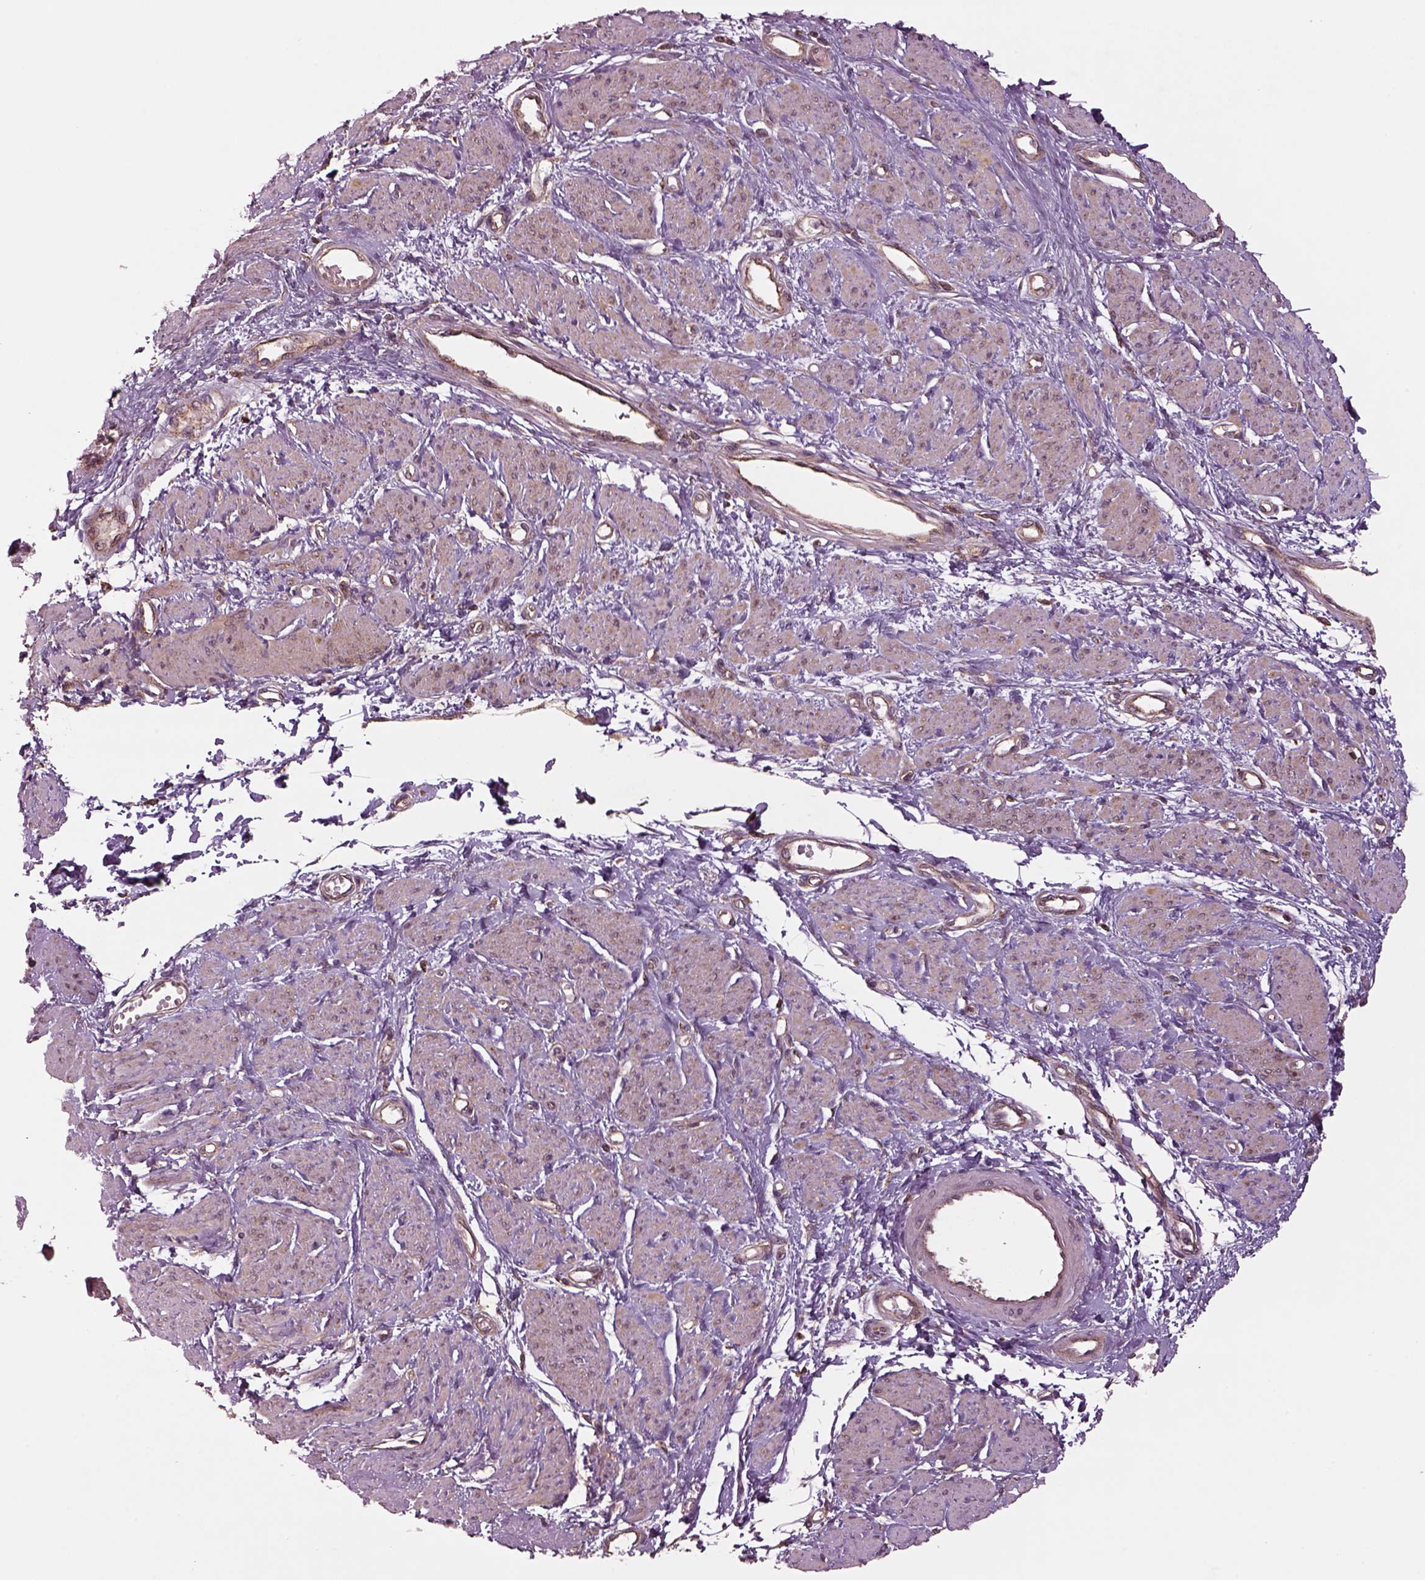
{"staining": {"intensity": "weak", "quantity": "25%-75%", "location": "cytoplasmic/membranous"}, "tissue": "smooth muscle", "cell_type": "Smooth muscle cells", "image_type": "normal", "snomed": [{"axis": "morphology", "description": "Normal tissue, NOS"}, {"axis": "topography", "description": "Smooth muscle"}, {"axis": "topography", "description": "Uterus"}], "caption": "Benign smooth muscle shows weak cytoplasmic/membranous expression in approximately 25%-75% of smooth muscle cells.", "gene": "WASHC2A", "patient": {"sex": "female", "age": 39}}